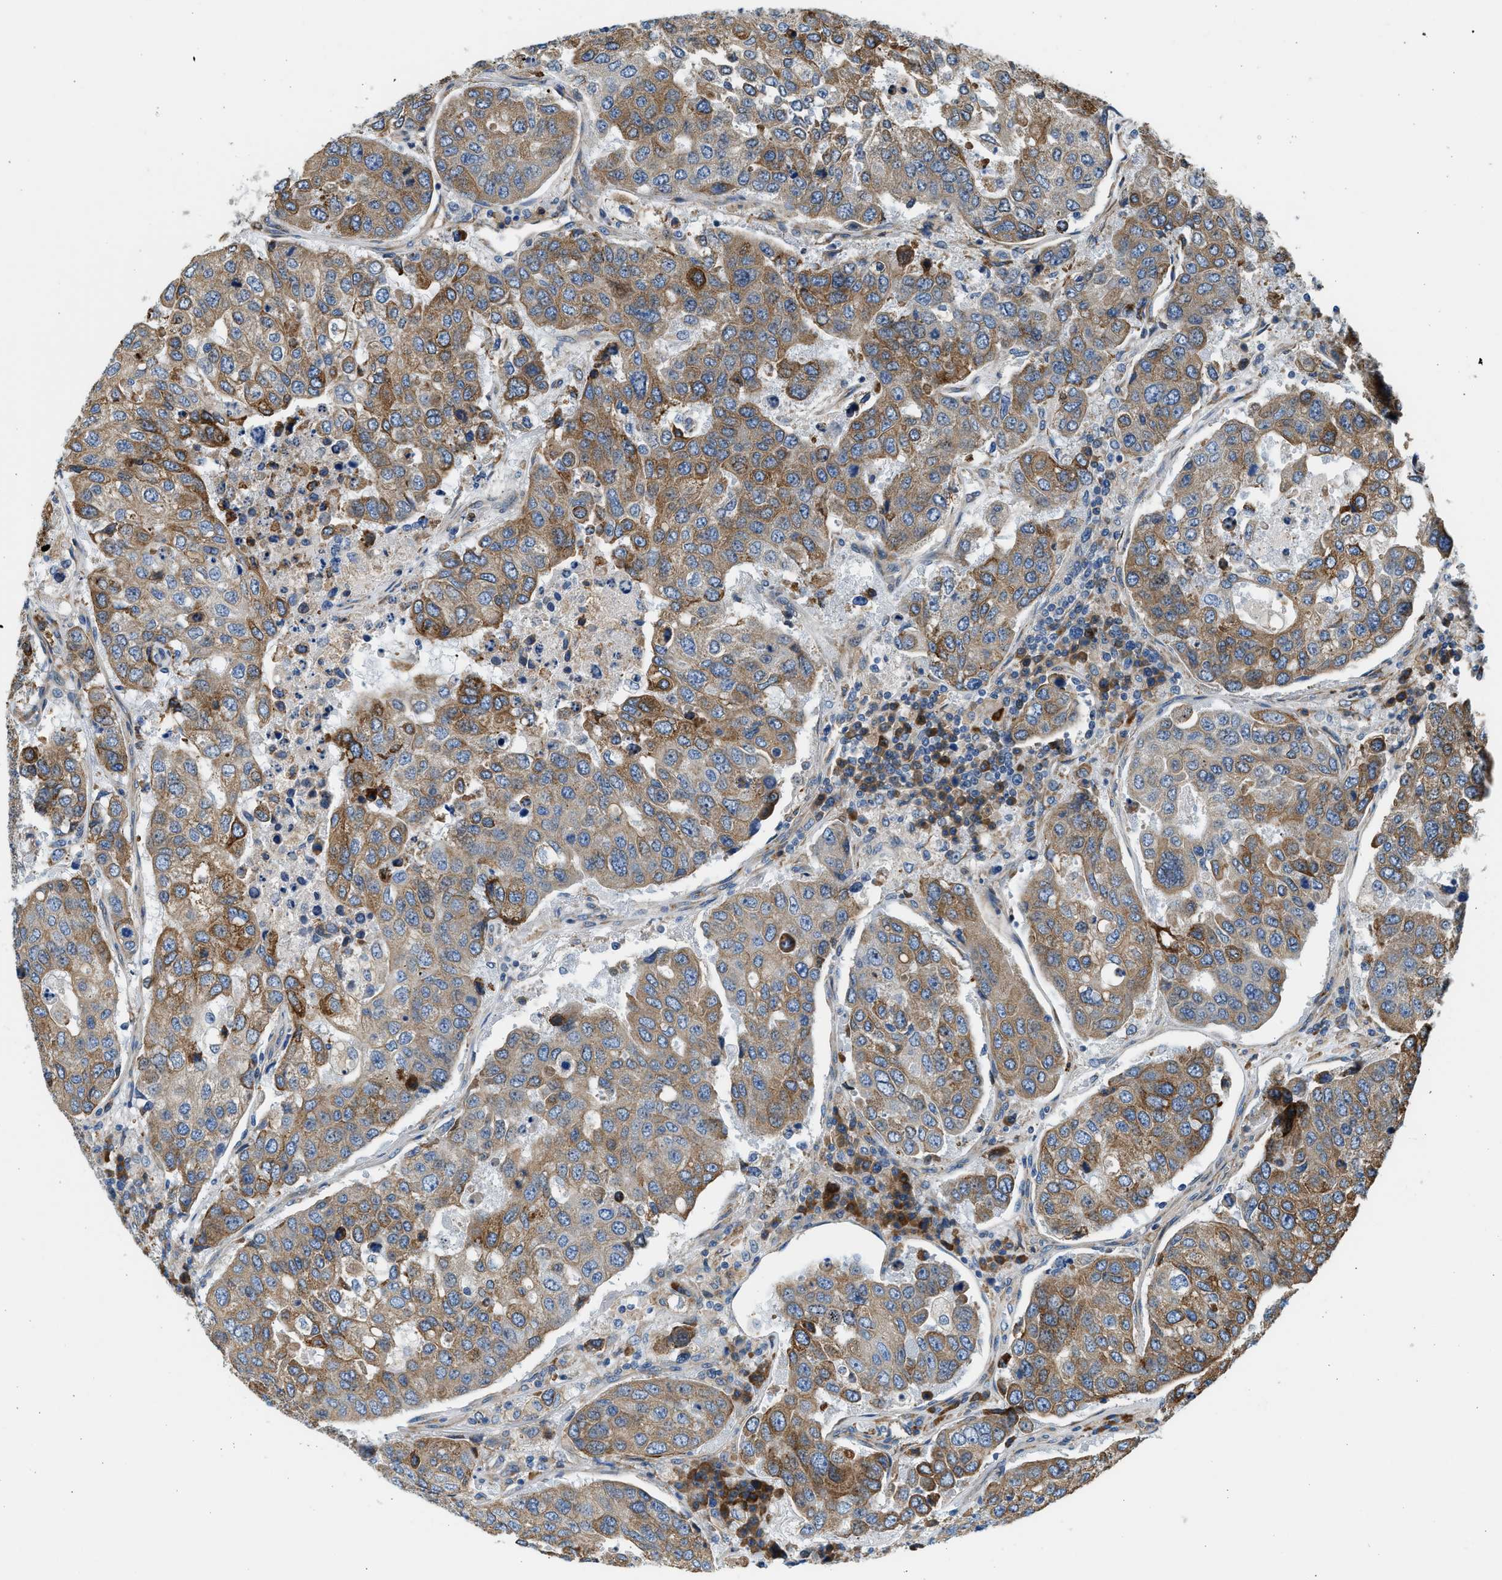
{"staining": {"intensity": "moderate", "quantity": ">75%", "location": "cytoplasmic/membranous"}, "tissue": "urothelial cancer", "cell_type": "Tumor cells", "image_type": "cancer", "snomed": [{"axis": "morphology", "description": "Urothelial carcinoma, High grade"}, {"axis": "topography", "description": "Lymph node"}, {"axis": "topography", "description": "Urinary bladder"}], "caption": "Urothelial cancer stained with a brown dye reveals moderate cytoplasmic/membranous positive expression in about >75% of tumor cells.", "gene": "CNTN6", "patient": {"sex": "male", "age": 51}}